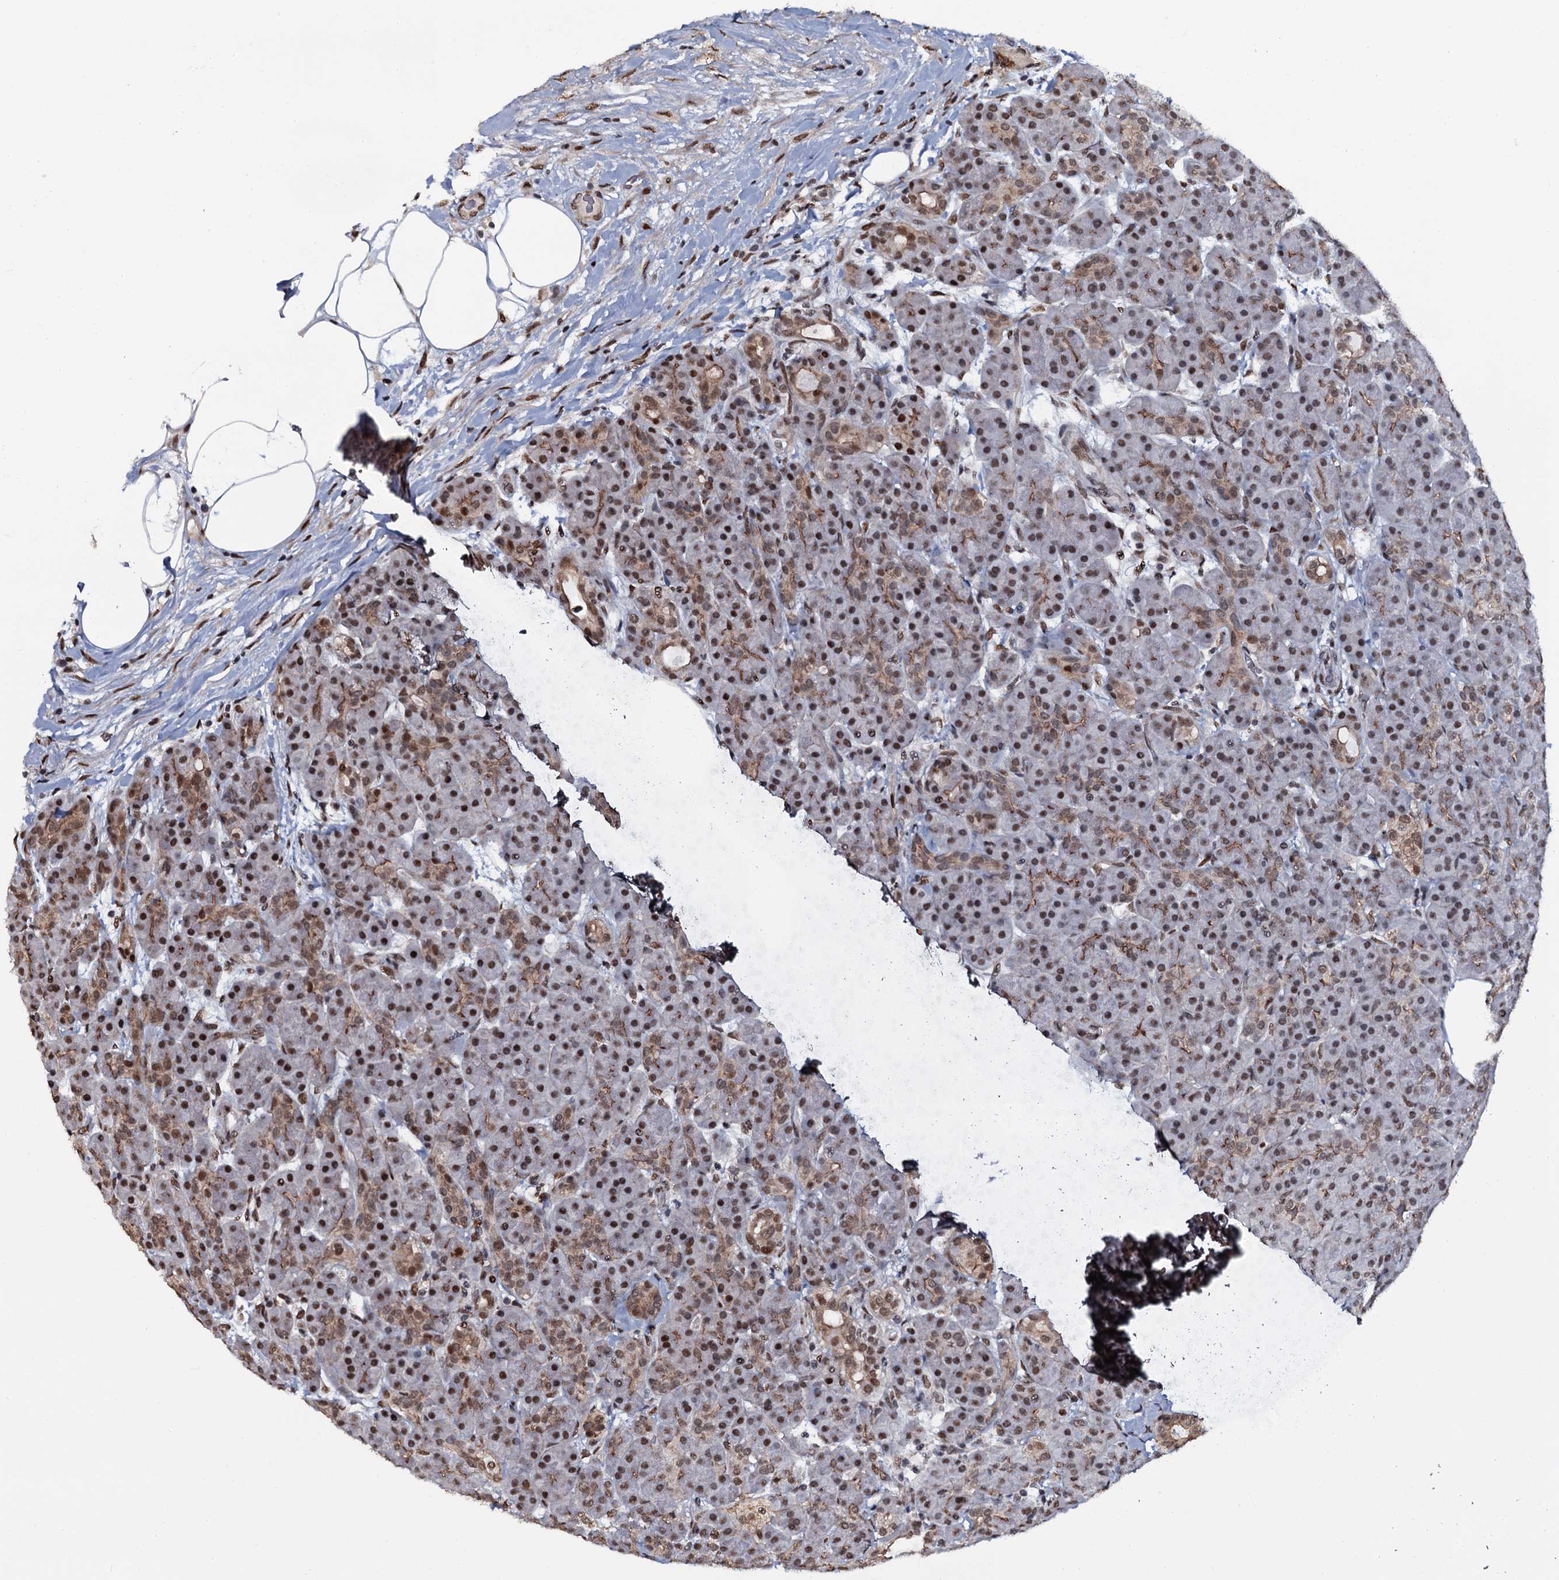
{"staining": {"intensity": "moderate", "quantity": ">75%", "location": "cytoplasmic/membranous,nuclear"}, "tissue": "pancreas", "cell_type": "Exocrine glandular cells", "image_type": "normal", "snomed": [{"axis": "morphology", "description": "Normal tissue, NOS"}, {"axis": "topography", "description": "Pancreas"}], "caption": "A micrograph of human pancreas stained for a protein reveals moderate cytoplasmic/membranous,nuclear brown staining in exocrine glandular cells. (brown staining indicates protein expression, while blue staining denotes nuclei).", "gene": "SH2D4B", "patient": {"sex": "male", "age": 63}}